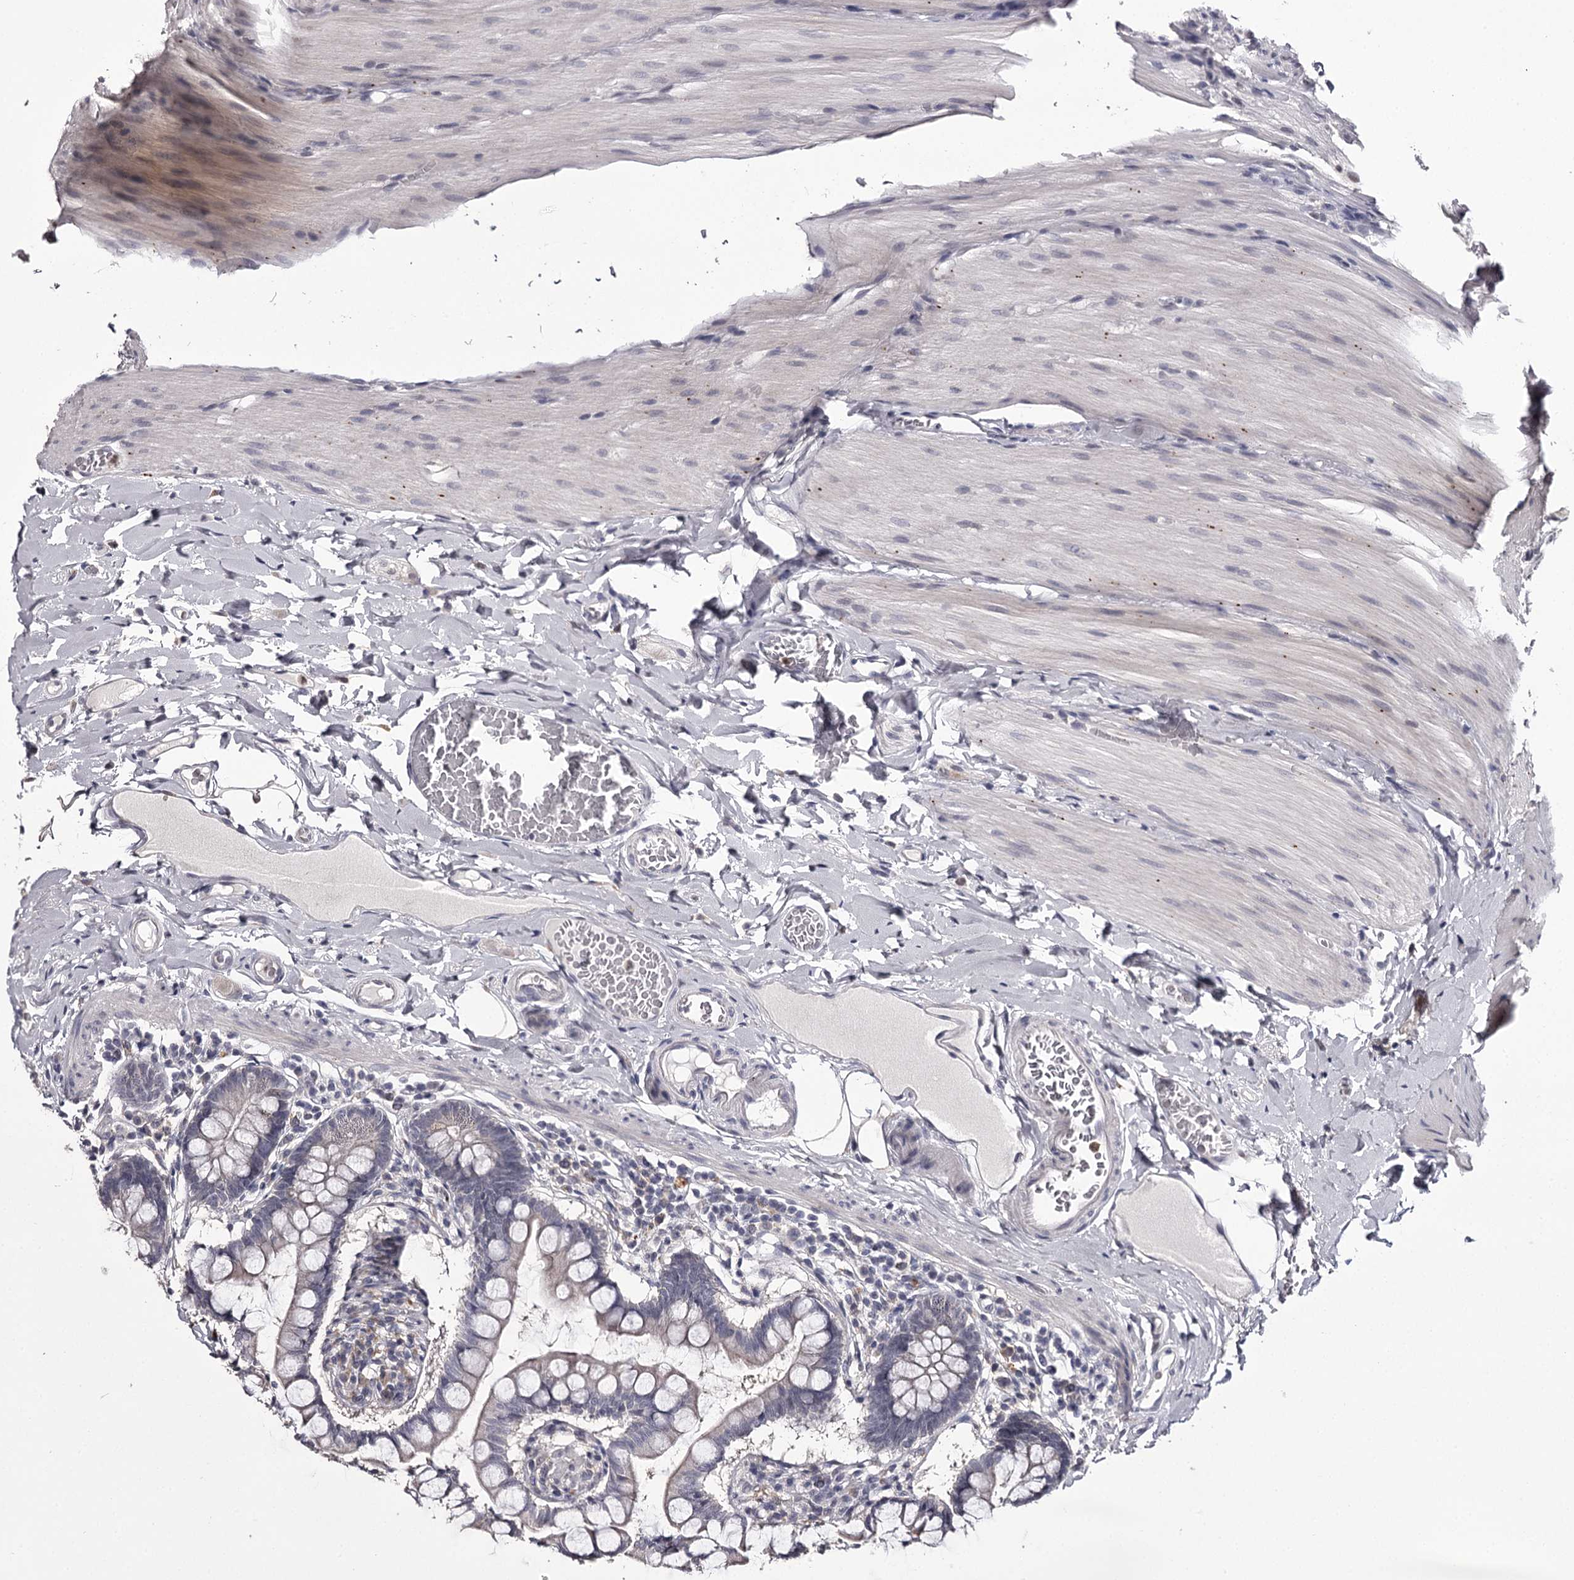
{"staining": {"intensity": "negative", "quantity": "none", "location": "none"}, "tissue": "small intestine", "cell_type": "Glandular cells", "image_type": "normal", "snomed": [{"axis": "morphology", "description": "Normal tissue, NOS"}, {"axis": "topography", "description": "Small intestine"}], "caption": "Human small intestine stained for a protein using IHC exhibits no expression in glandular cells.", "gene": "SLC32A1", "patient": {"sex": "male", "age": 41}}